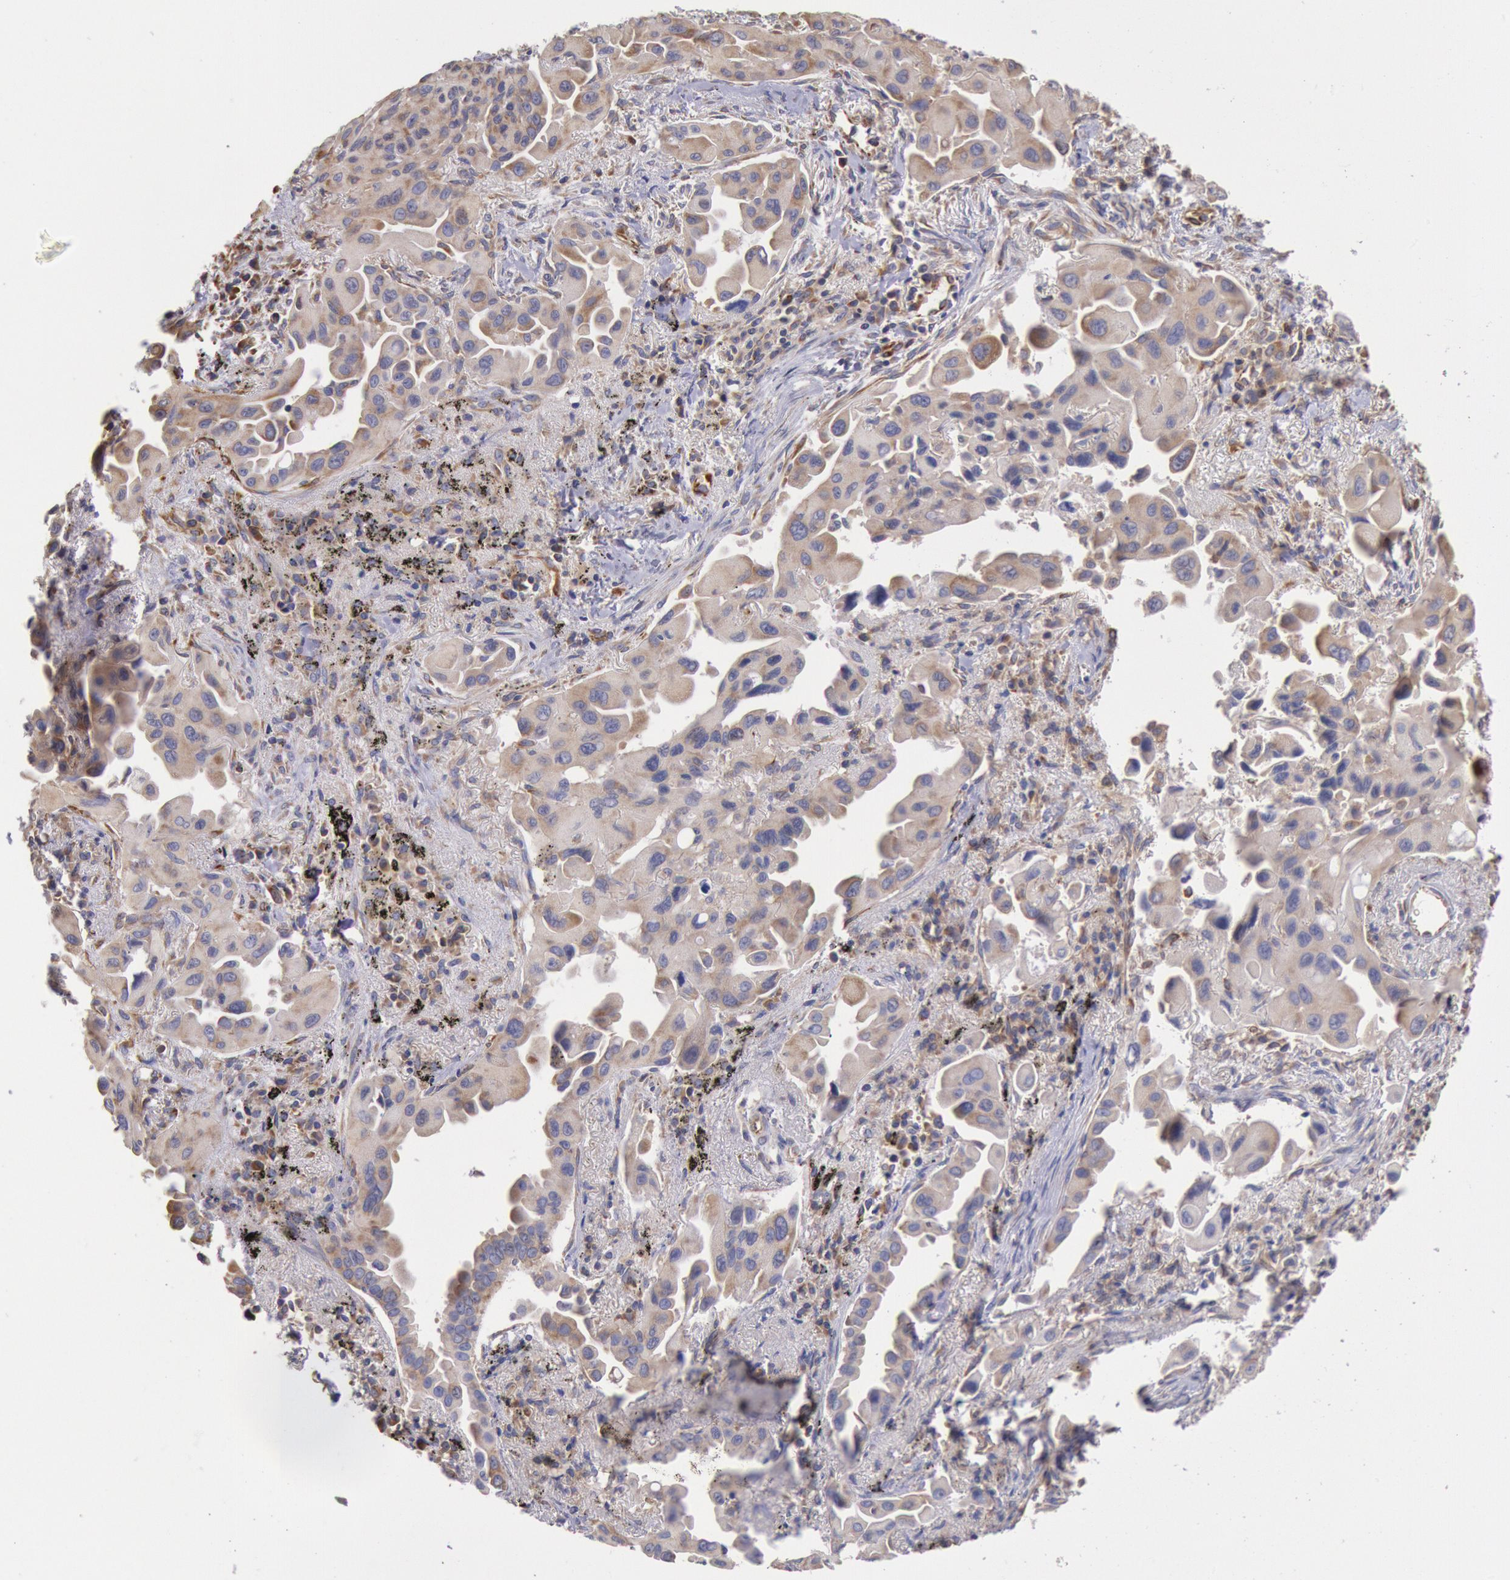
{"staining": {"intensity": "weak", "quantity": ">75%", "location": "cytoplasmic/membranous"}, "tissue": "lung cancer", "cell_type": "Tumor cells", "image_type": "cancer", "snomed": [{"axis": "morphology", "description": "Adenocarcinoma, NOS"}, {"axis": "topography", "description": "Lung"}], "caption": "Weak cytoplasmic/membranous positivity for a protein is present in approximately >75% of tumor cells of lung cancer using immunohistochemistry.", "gene": "DRG1", "patient": {"sex": "male", "age": 68}}